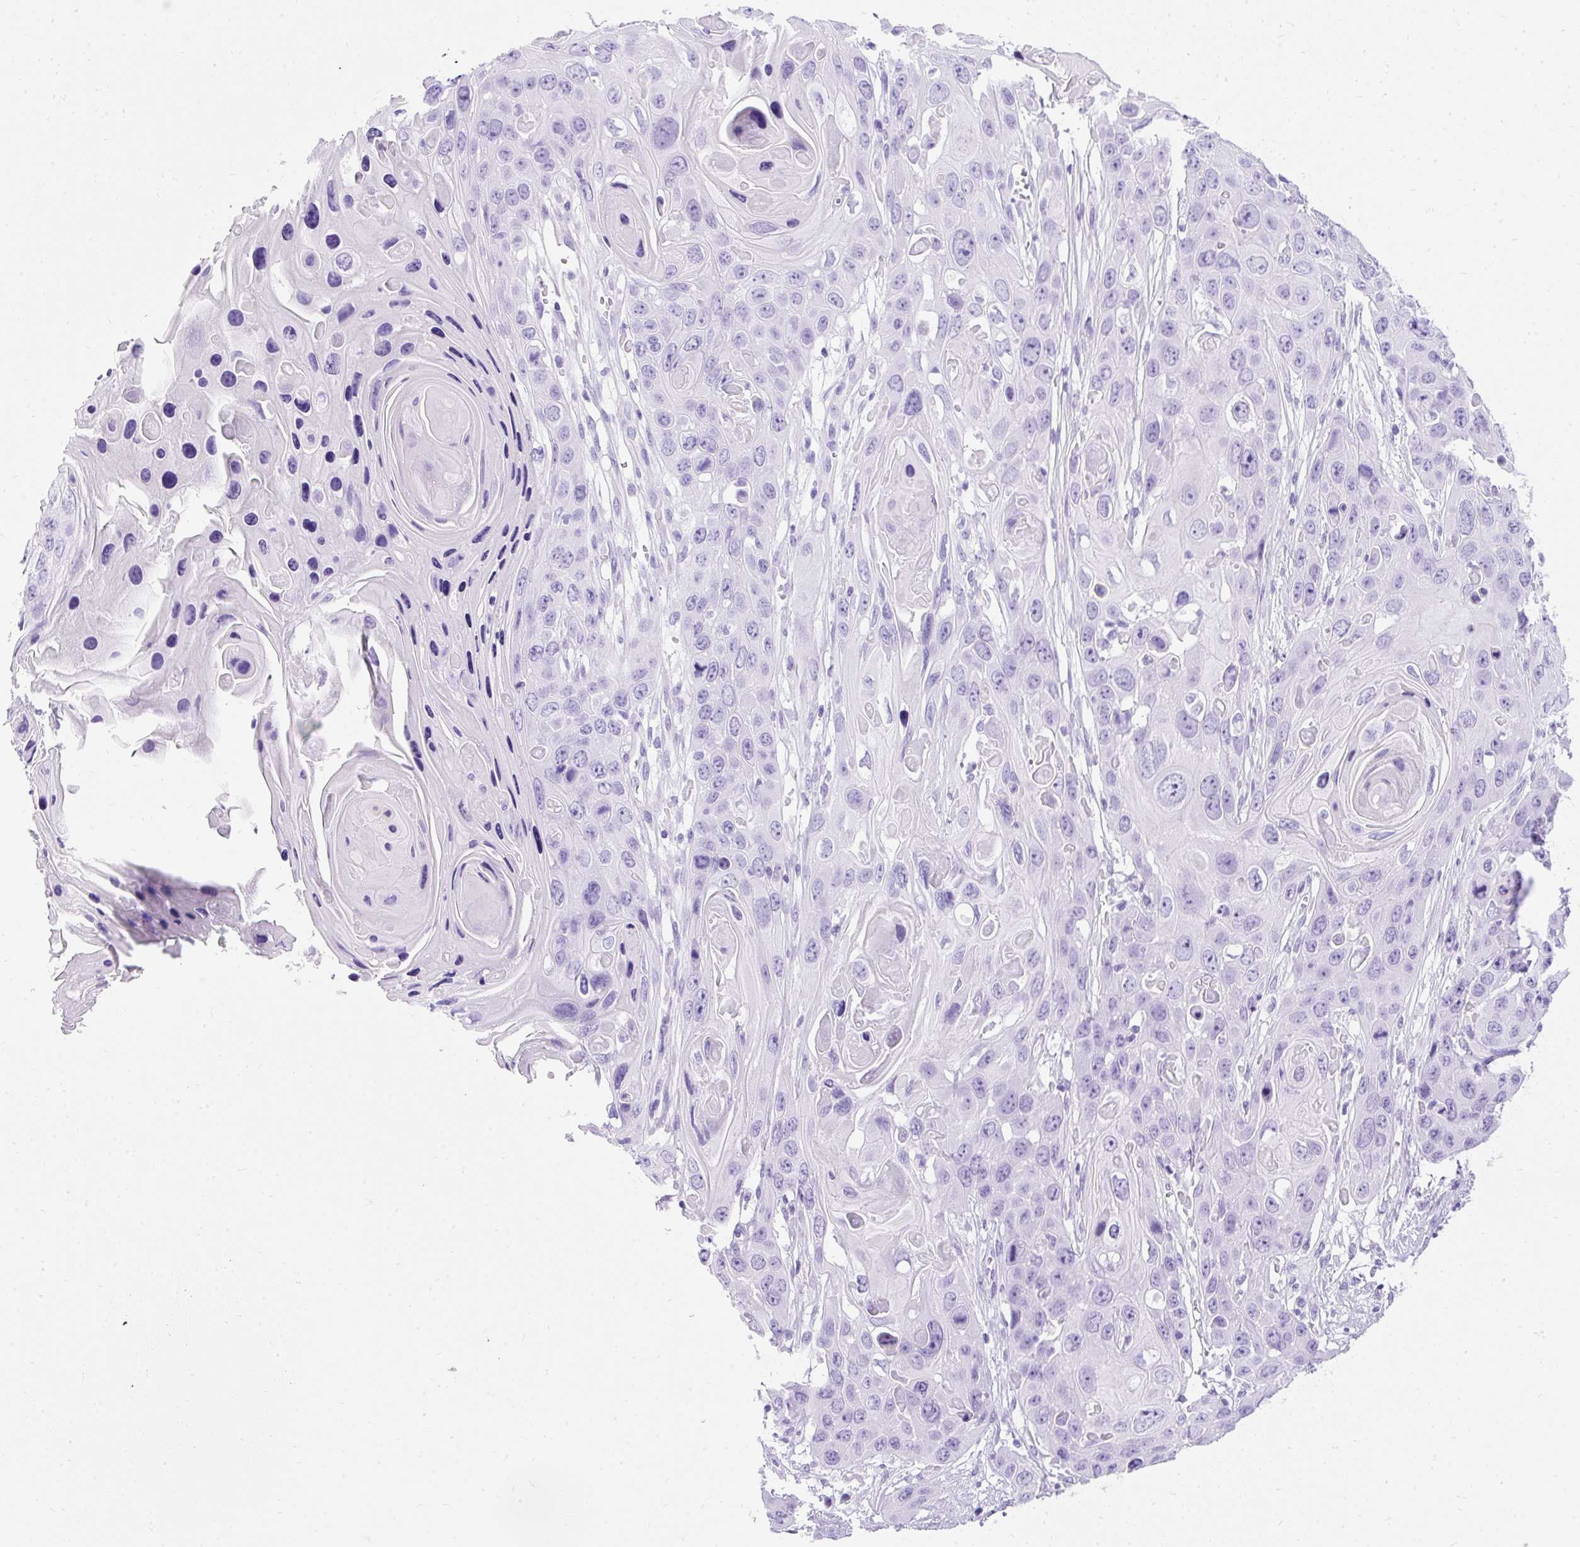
{"staining": {"intensity": "negative", "quantity": "none", "location": "none"}, "tissue": "skin cancer", "cell_type": "Tumor cells", "image_type": "cancer", "snomed": [{"axis": "morphology", "description": "Squamous cell carcinoma, NOS"}, {"axis": "topography", "description": "Skin"}], "caption": "This is a photomicrograph of IHC staining of squamous cell carcinoma (skin), which shows no positivity in tumor cells.", "gene": "PVALB", "patient": {"sex": "male", "age": 55}}